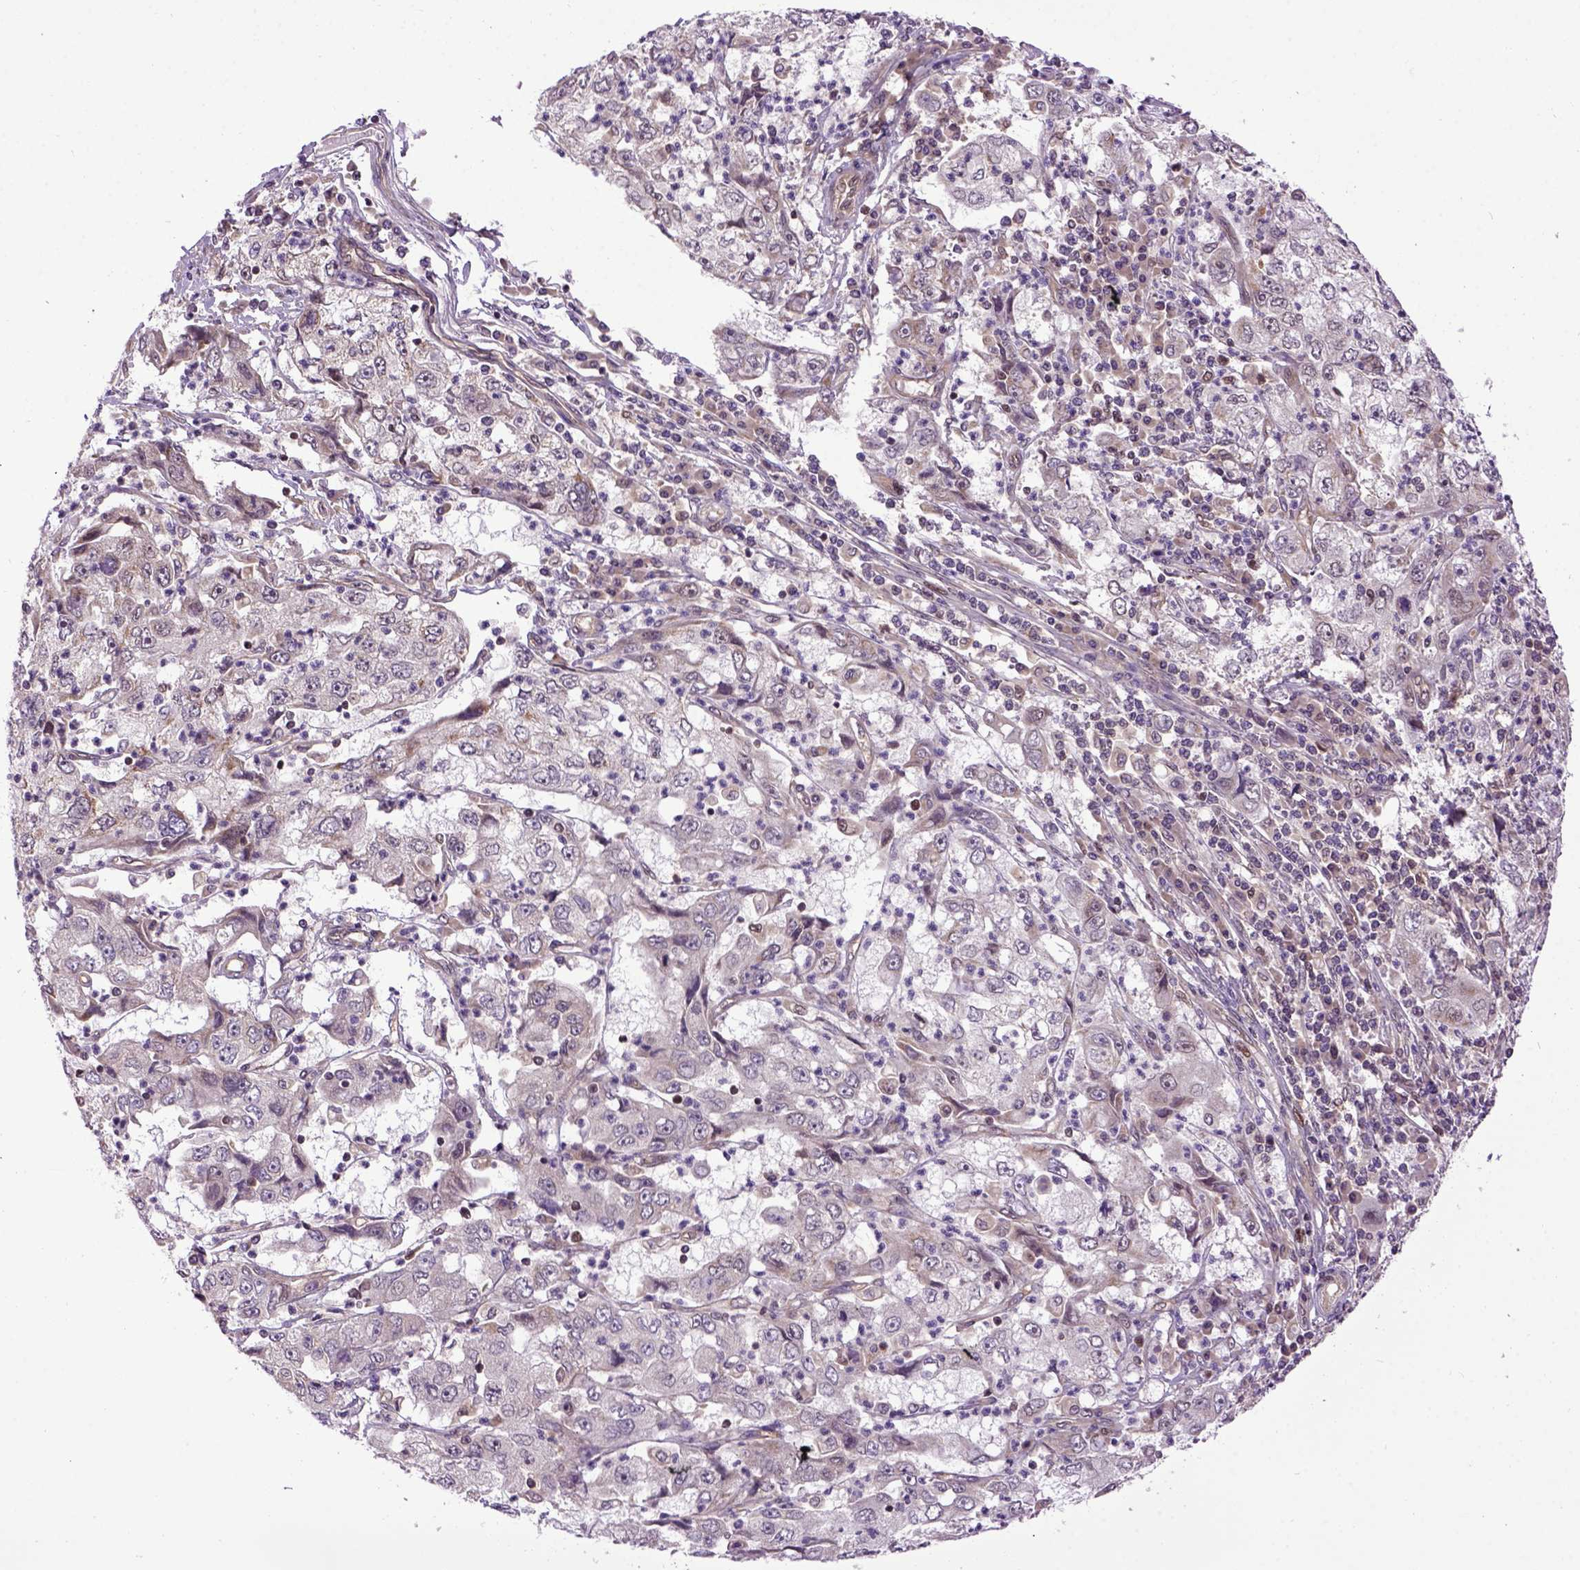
{"staining": {"intensity": "weak", "quantity": "25%-75%", "location": "cytoplasmic/membranous"}, "tissue": "cervical cancer", "cell_type": "Tumor cells", "image_type": "cancer", "snomed": [{"axis": "morphology", "description": "Squamous cell carcinoma, NOS"}, {"axis": "topography", "description": "Cervix"}], "caption": "An immunohistochemistry histopathology image of neoplastic tissue is shown. Protein staining in brown highlights weak cytoplasmic/membranous positivity in squamous cell carcinoma (cervical) within tumor cells.", "gene": "WDR48", "patient": {"sex": "female", "age": 36}}